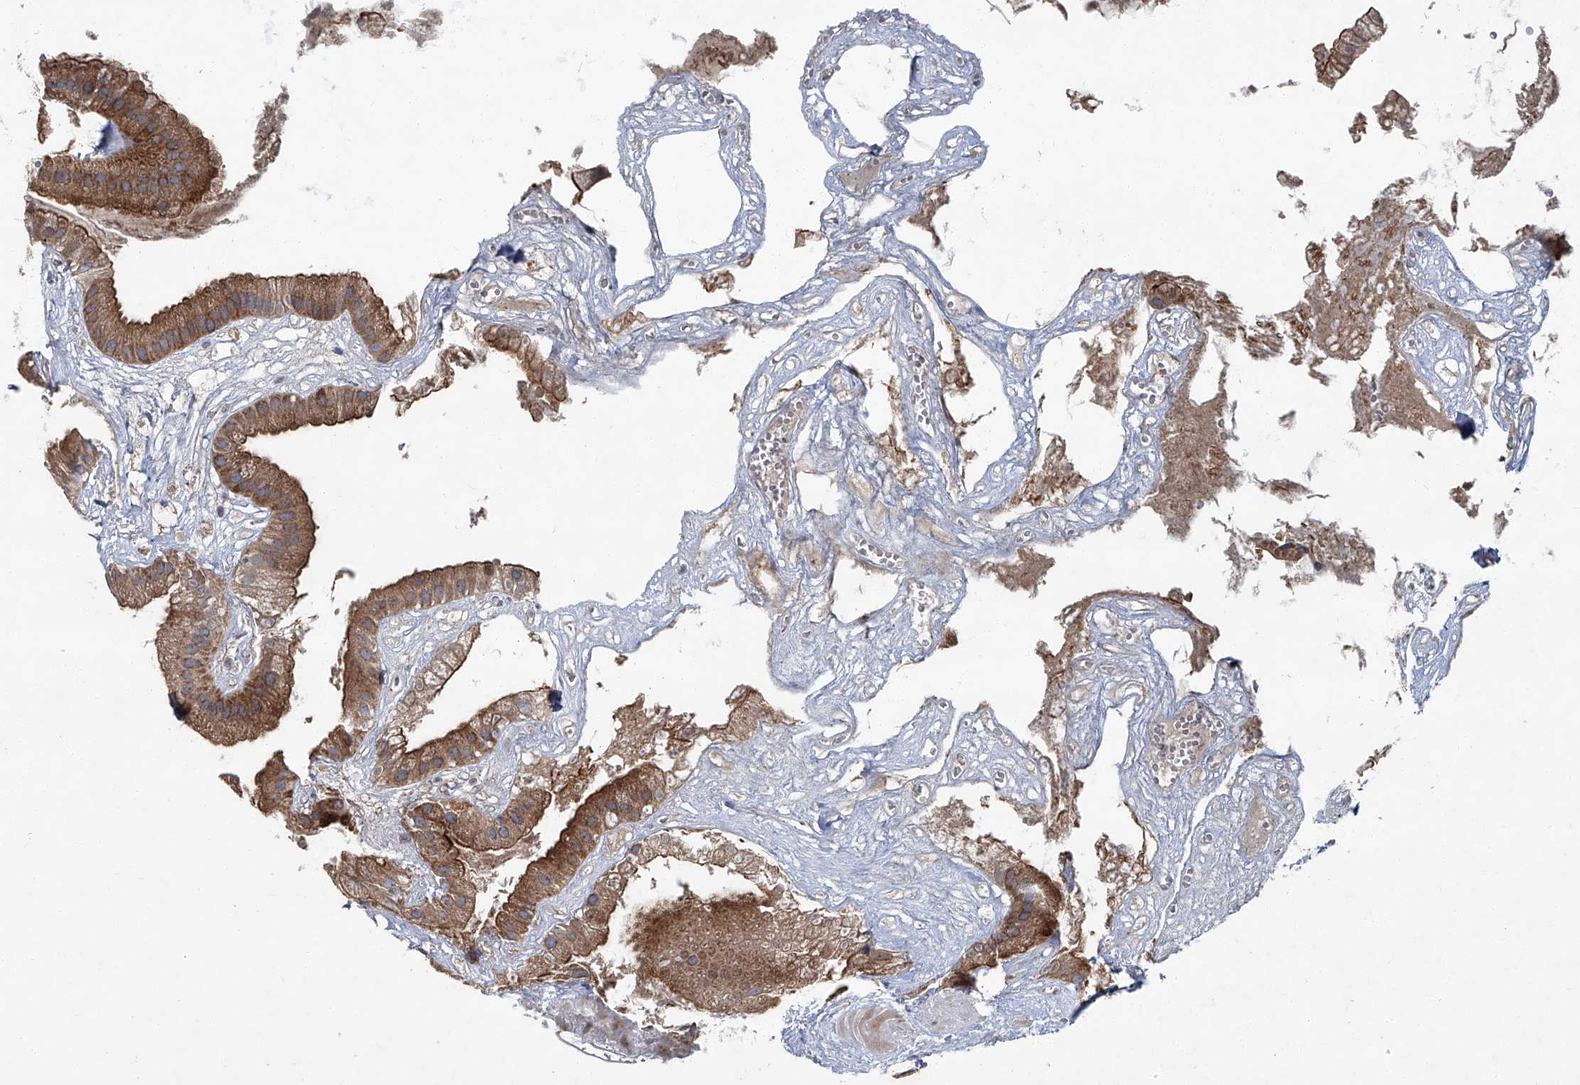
{"staining": {"intensity": "strong", "quantity": ">75%", "location": "cytoplasmic/membranous"}, "tissue": "gallbladder", "cell_type": "Glandular cells", "image_type": "normal", "snomed": [{"axis": "morphology", "description": "Normal tissue, NOS"}, {"axis": "topography", "description": "Gallbladder"}], "caption": "Glandular cells demonstrate high levels of strong cytoplasmic/membranous positivity in about >75% of cells in benign gallbladder.", "gene": "GPR132", "patient": {"sex": "male", "age": 55}}